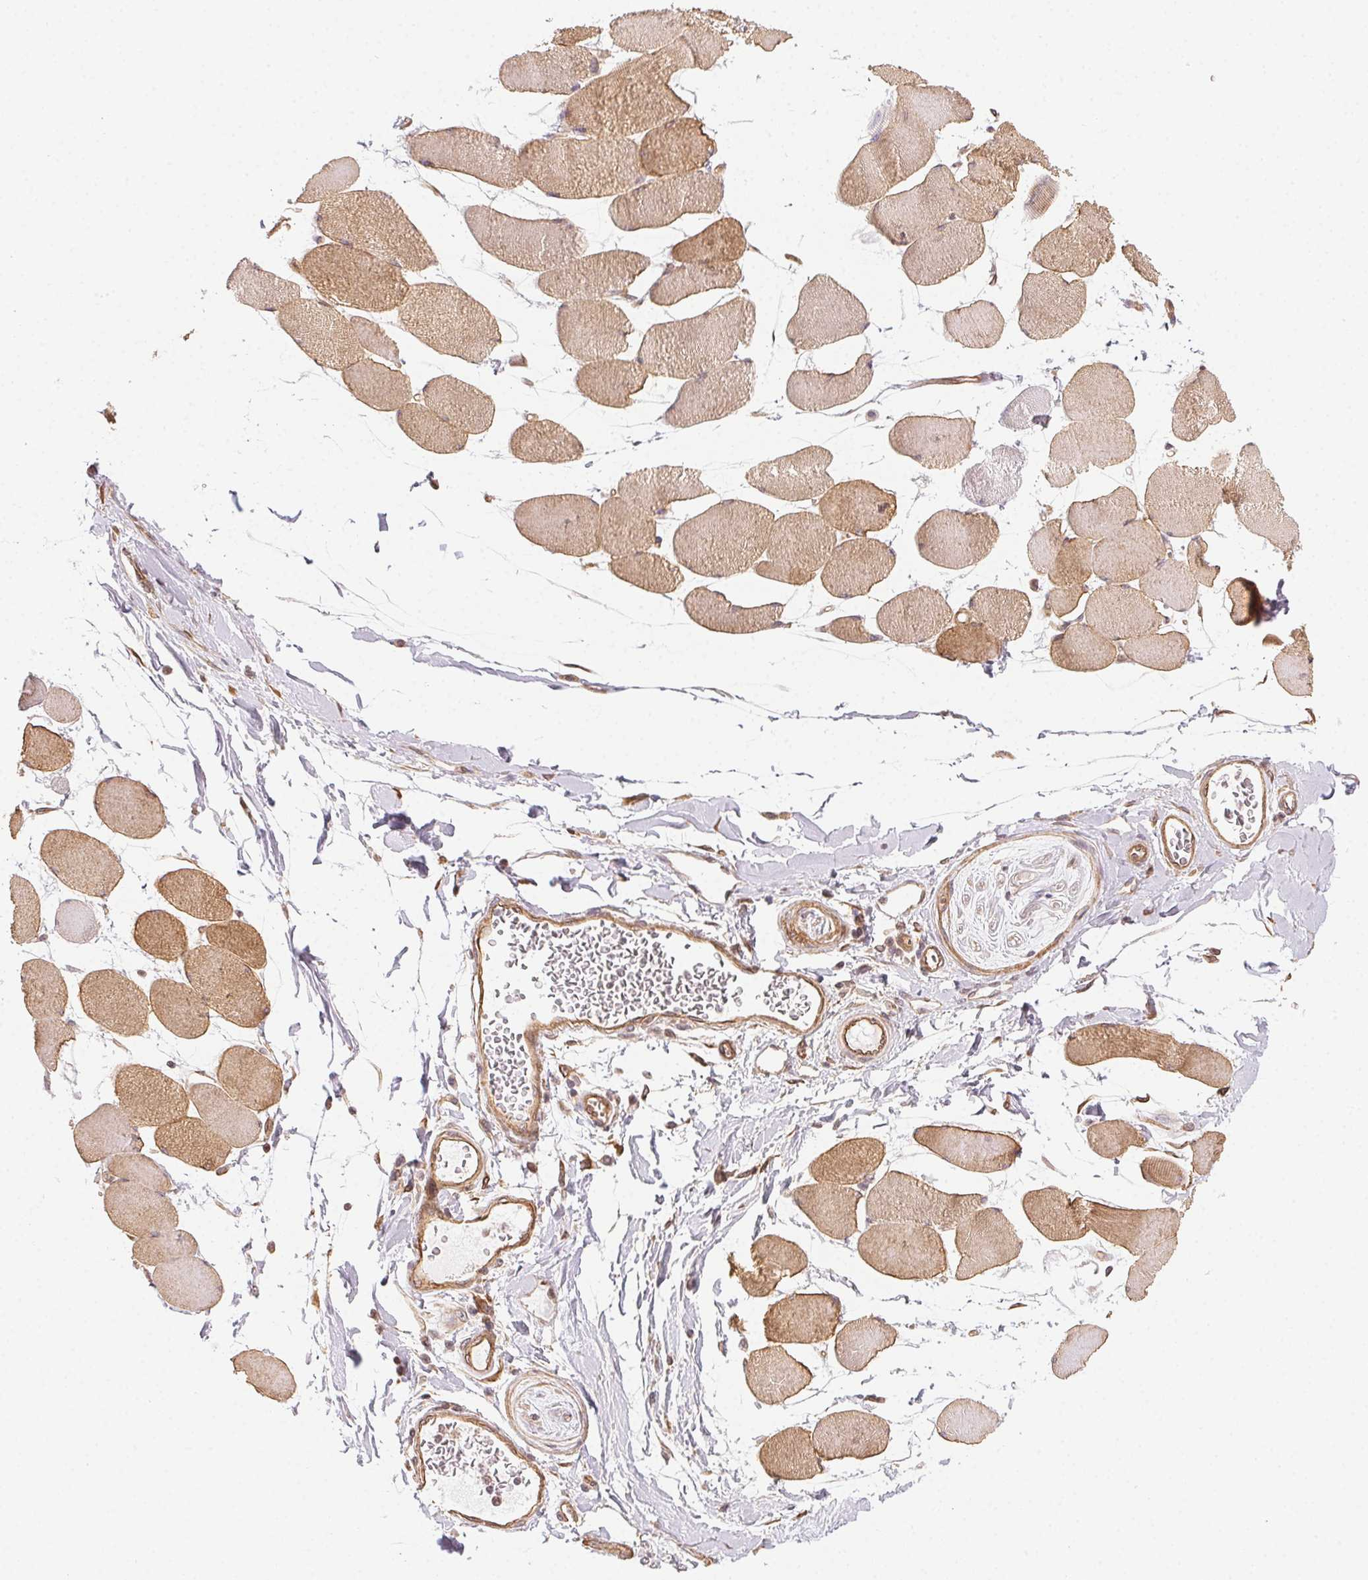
{"staining": {"intensity": "moderate", "quantity": ">75%", "location": "cytoplasmic/membranous"}, "tissue": "skeletal muscle", "cell_type": "Myocytes", "image_type": "normal", "snomed": [{"axis": "morphology", "description": "Normal tissue, NOS"}, {"axis": "topography", "description": "Skeletal muscle"}], "caption": "Skeletal muscle stained with DAB immunohistochemistry (IHC) displays medium levels of moderate cytoplasmic/membranous staining in approximately >75% of myocytes.", "gene": "PLA2G4F", "patient": {"sex": "female", "age": 75}}